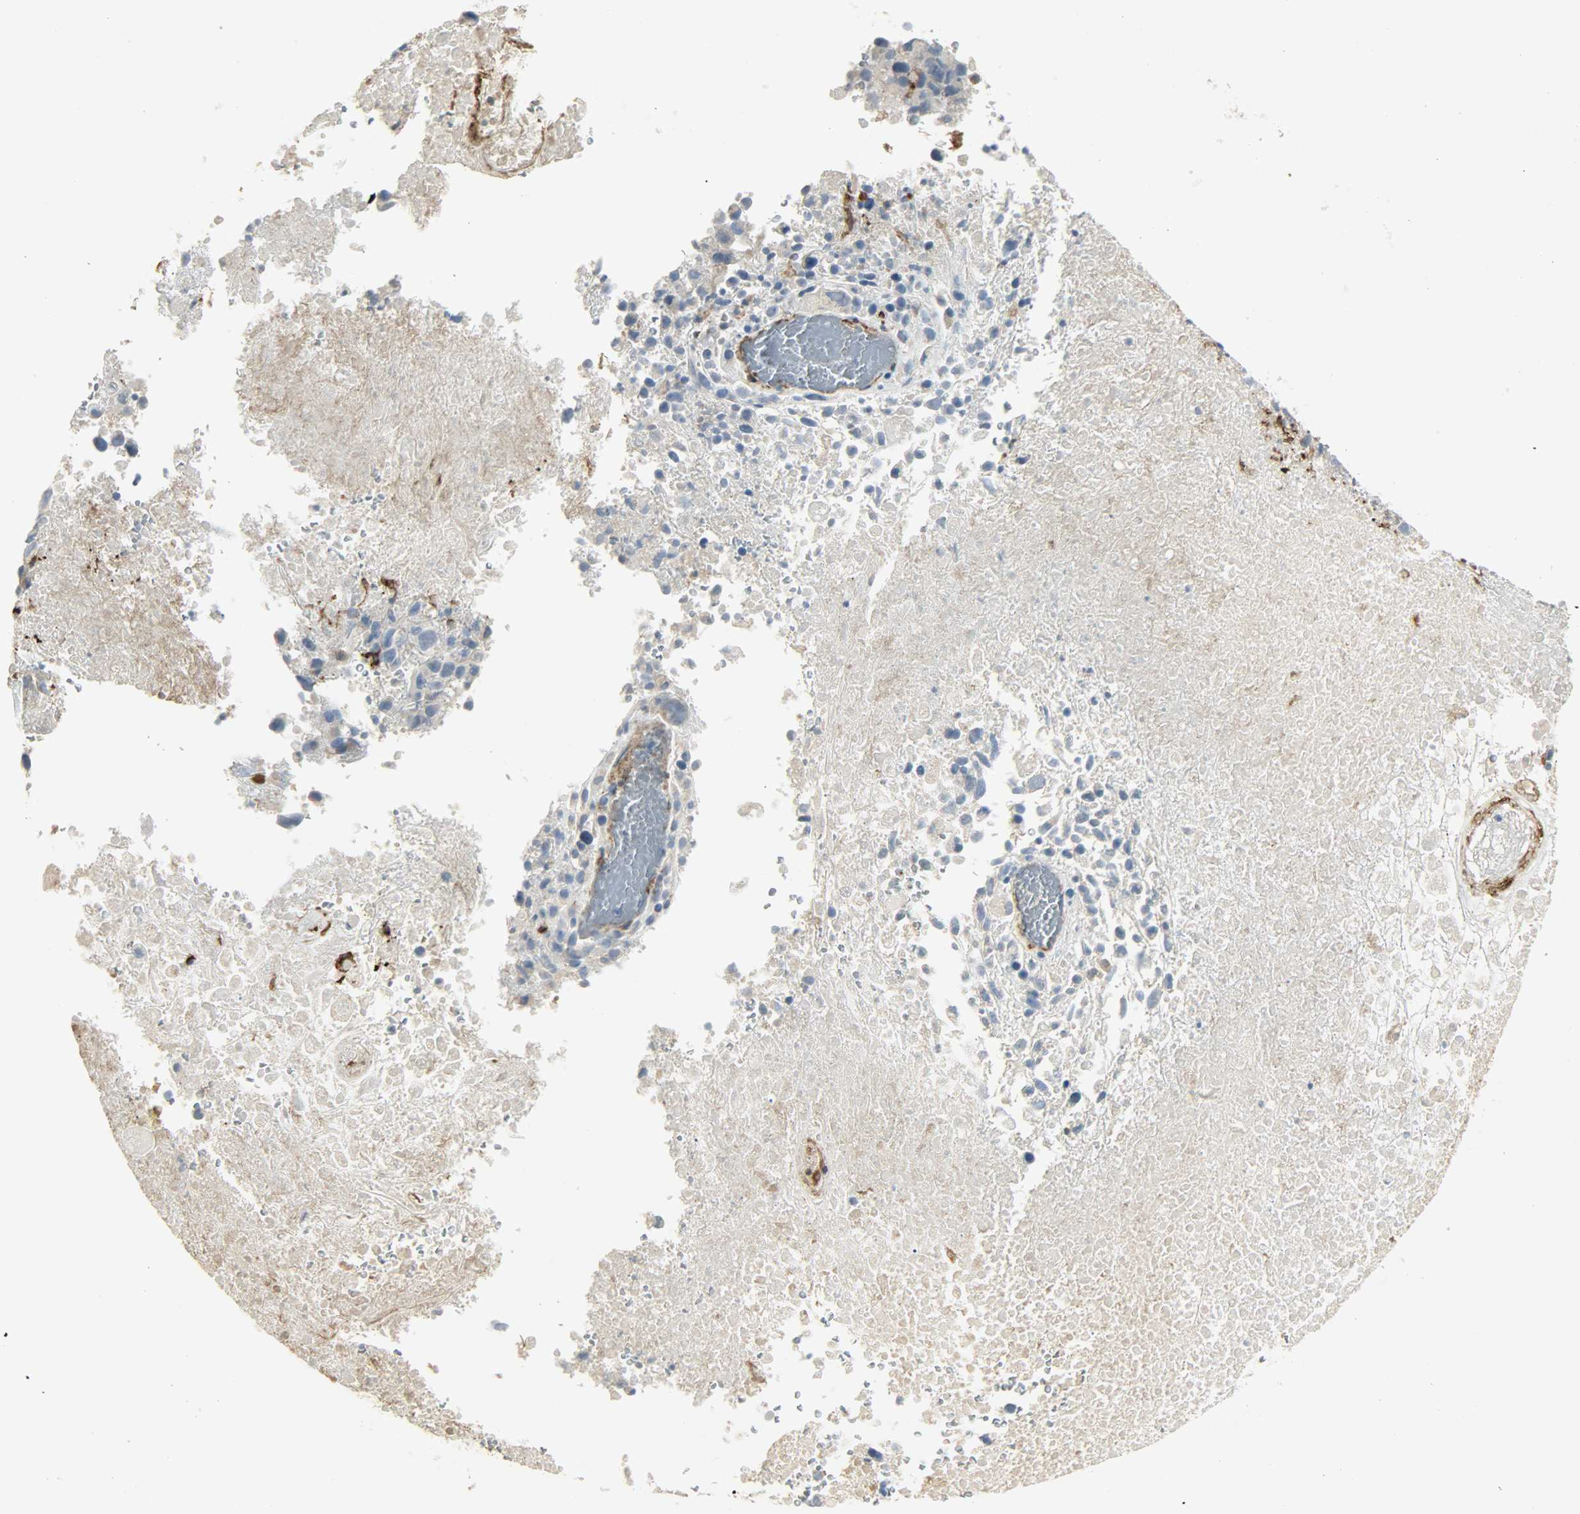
{"staining": {"intensity": "negative", "quantity": "none", "location": "none"}, "tissue": "melanoma", "cell_type": "Tumor cells", "image_type": "cancer", "snomed": [{"axis": "morphology", "description": "Malignant melanoma, Metastatic site"}, {"axis": "topography", "description": "Cerebral cortex"}], "caption": "IHC photomicrograph of melanoma stained for a protein (brown), which demonstrates no expression in tumor cells.", "gene": "ENPEP", "patient": {"sex": "female", "age": 52}}